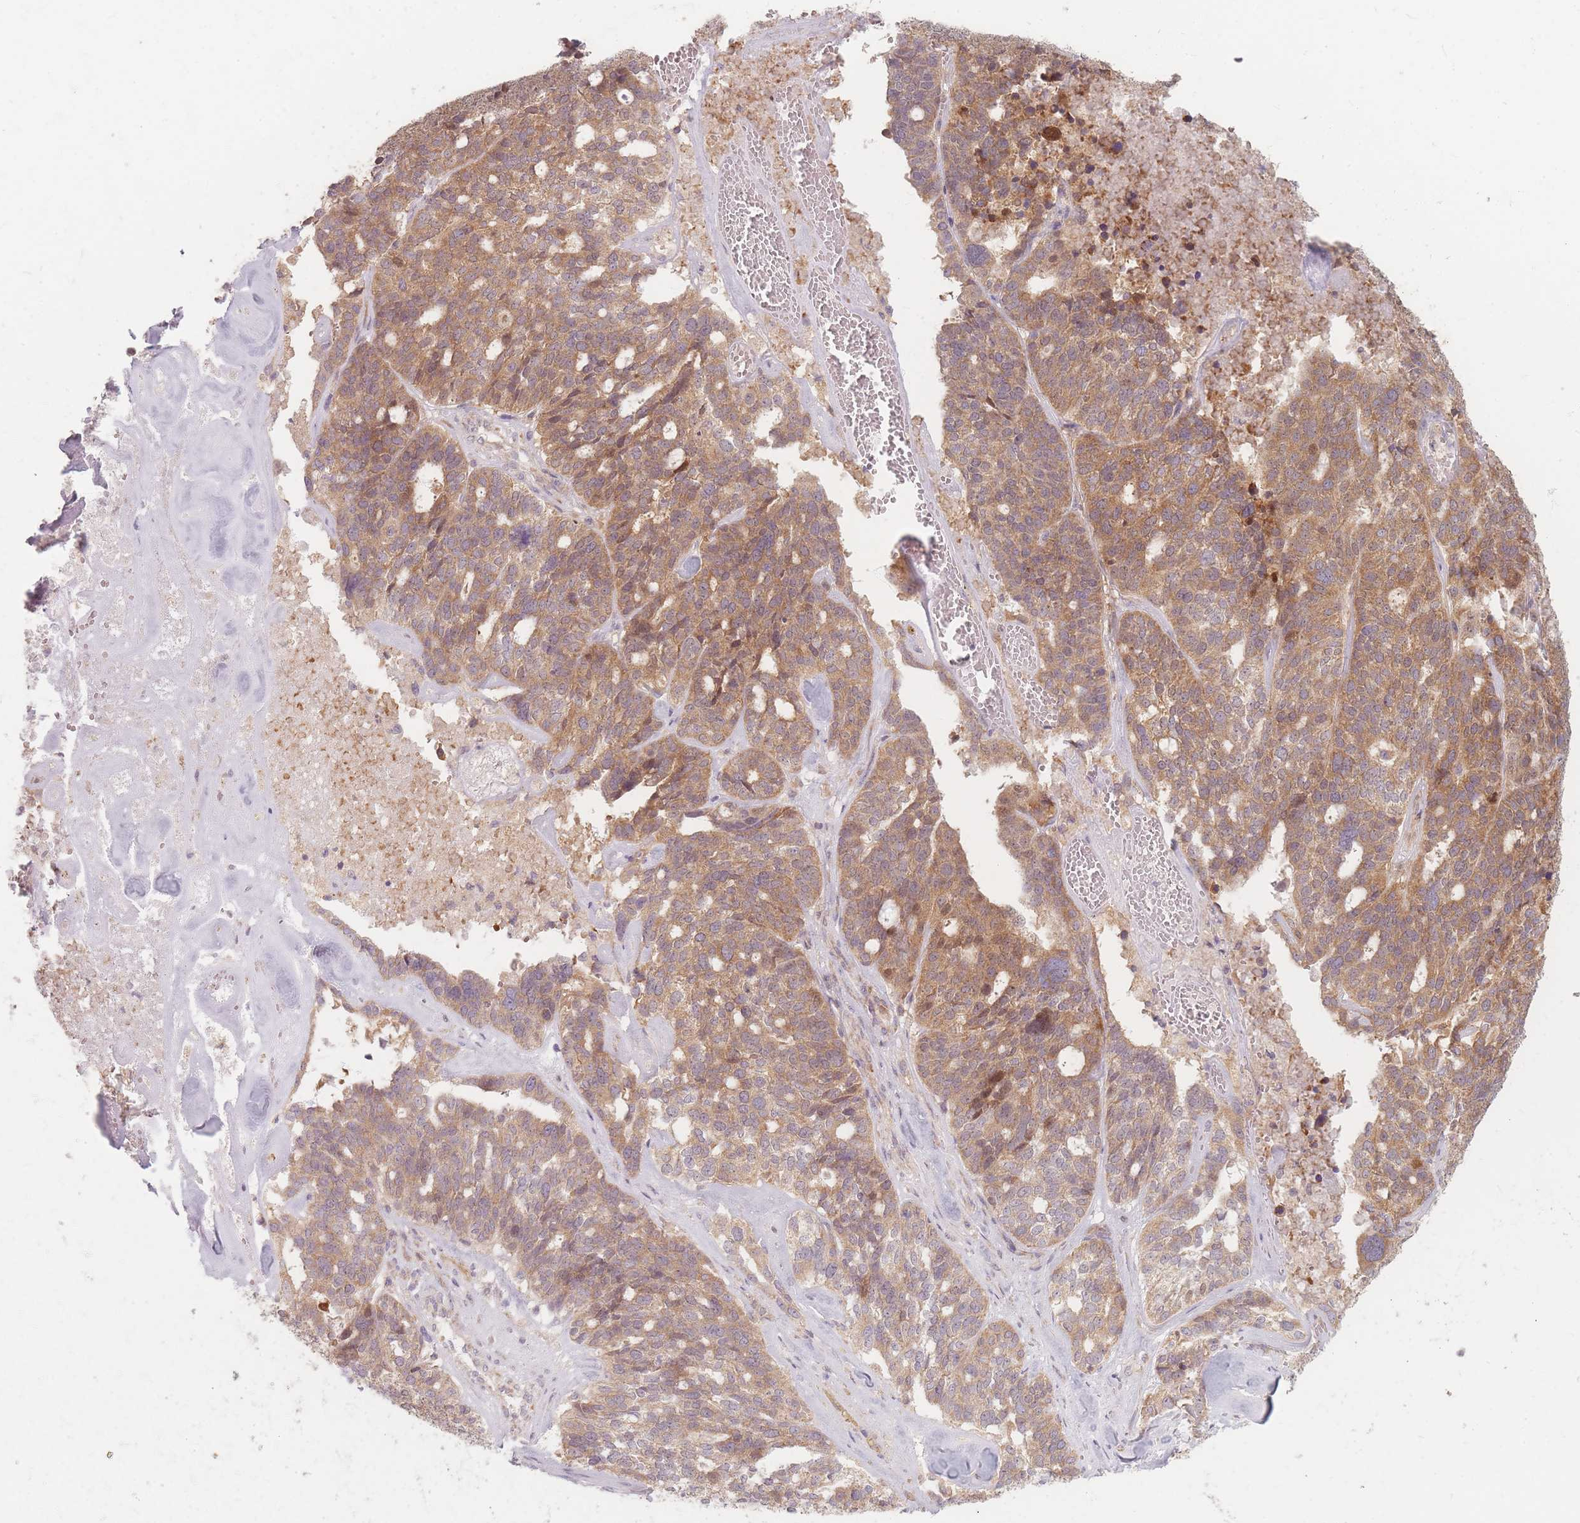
{"staining": {"intensity": "moderate", "quantity": ">75%", "location": "cytoplasmic/membranous"}, "tissue": "ovarian cancer", "cell_type": "Tumor cells", "image_type": "cancer", "snomed": [{"axis": "morphology", "description": "Cystadenocarcinoma, serous, NOS"}, {"axis": "topography", "description": "Ovary"}], "caption": "A micrograph of human ovarian cancer (serous cystadenocarcinoma) stained for a protein displays moderate cytoplasmic/membranous brown staining in tumor cells.", "gene": "SMIM14", "patient": {"sex": "female", "age": 59}}